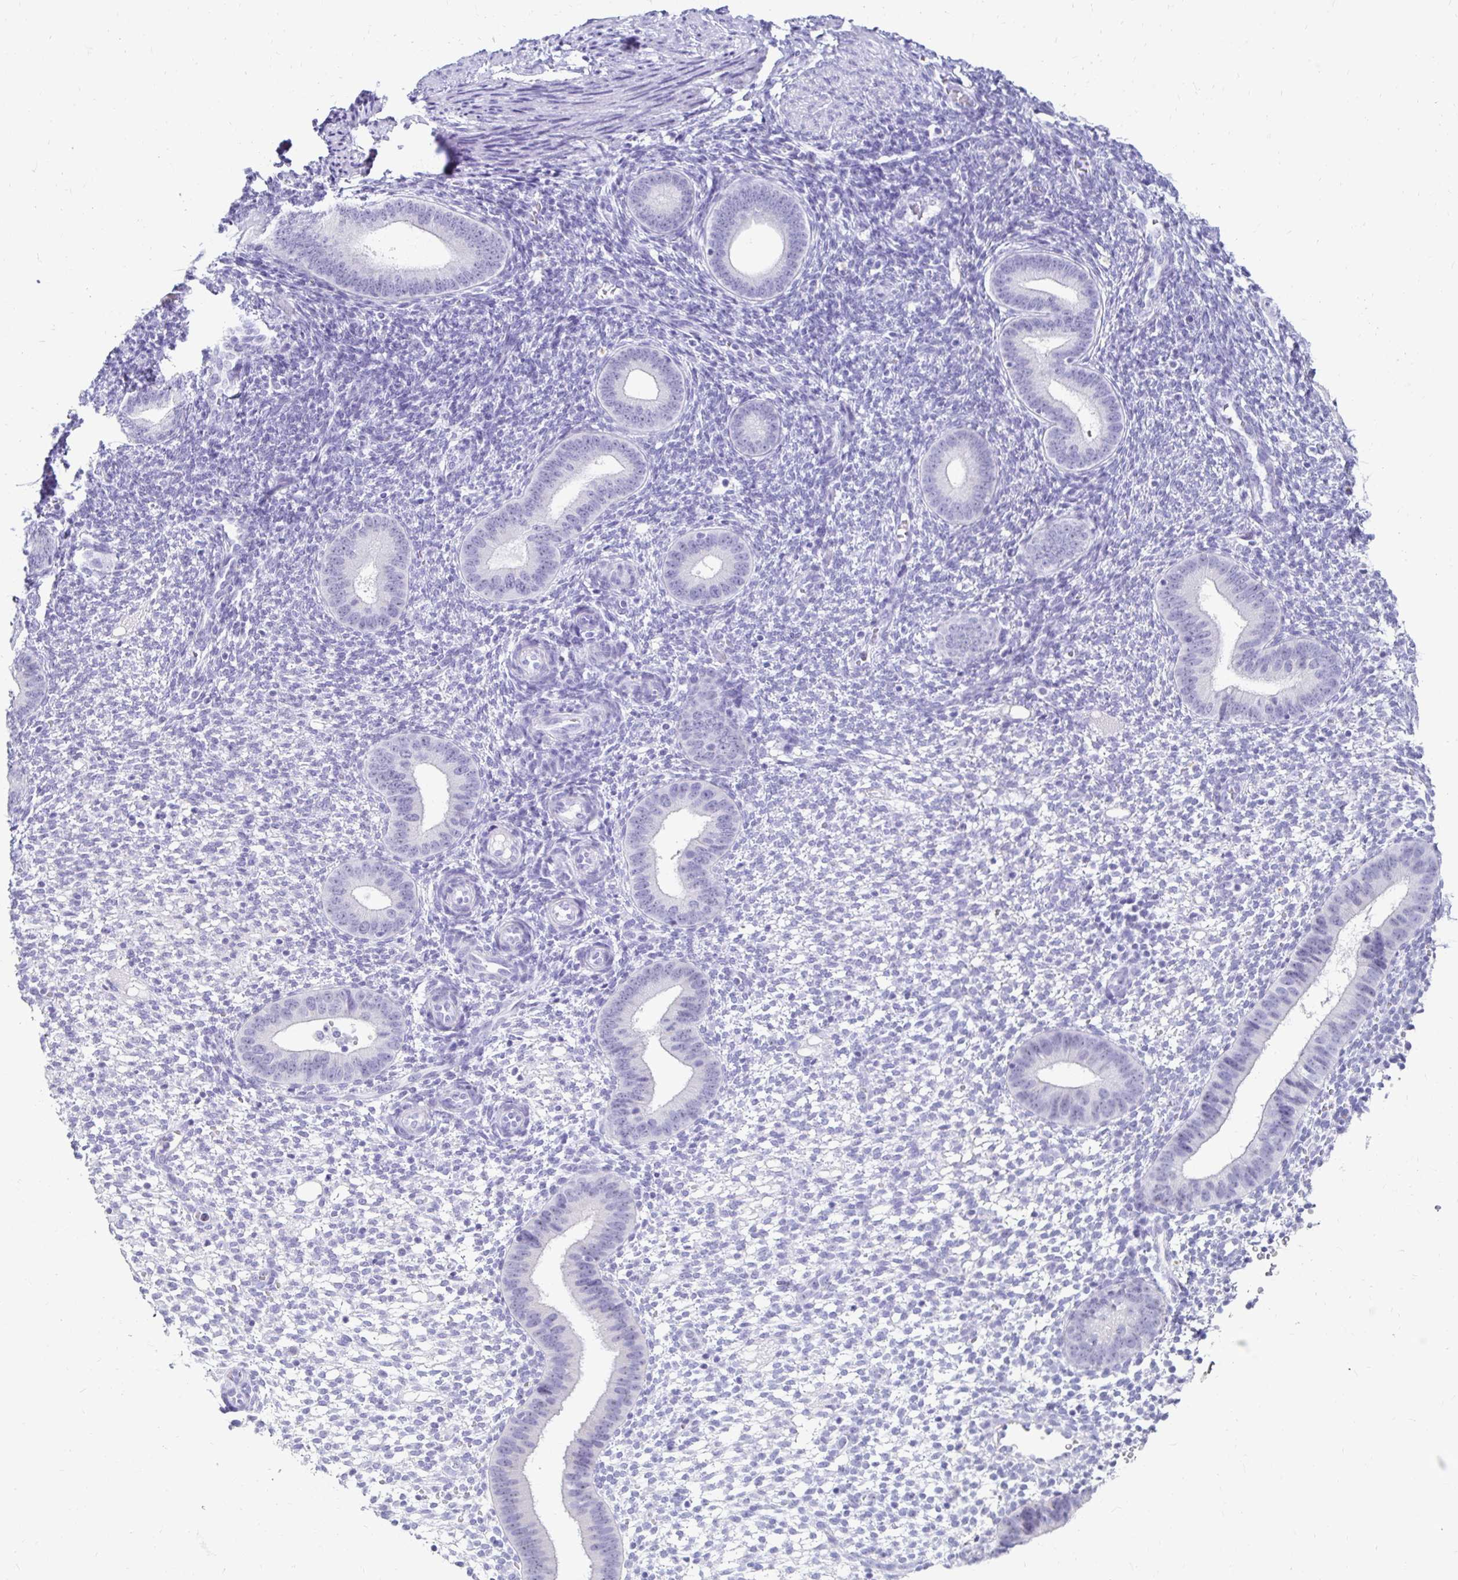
{"staining": {"intensity": "negative", "quantity": "none", "location": "none"}, "tissue": "endometrium", "cell_type": "Cells in endometrial stroma", "image_type": "normal", "snomed": [{"axis": "morphology", "description": "Normal tissue, NOS"}, {"axis": "topography", "description": "Endometrium"}], "caption": "This image is of benign endometrium stained with immunohistochemistry to label a protein in brown with the nuclei are counter-stained blue. There is no expression in cells in endometrial stroma.", "gene": "CST6", "patient": {"sex": "female", "age": 40}}